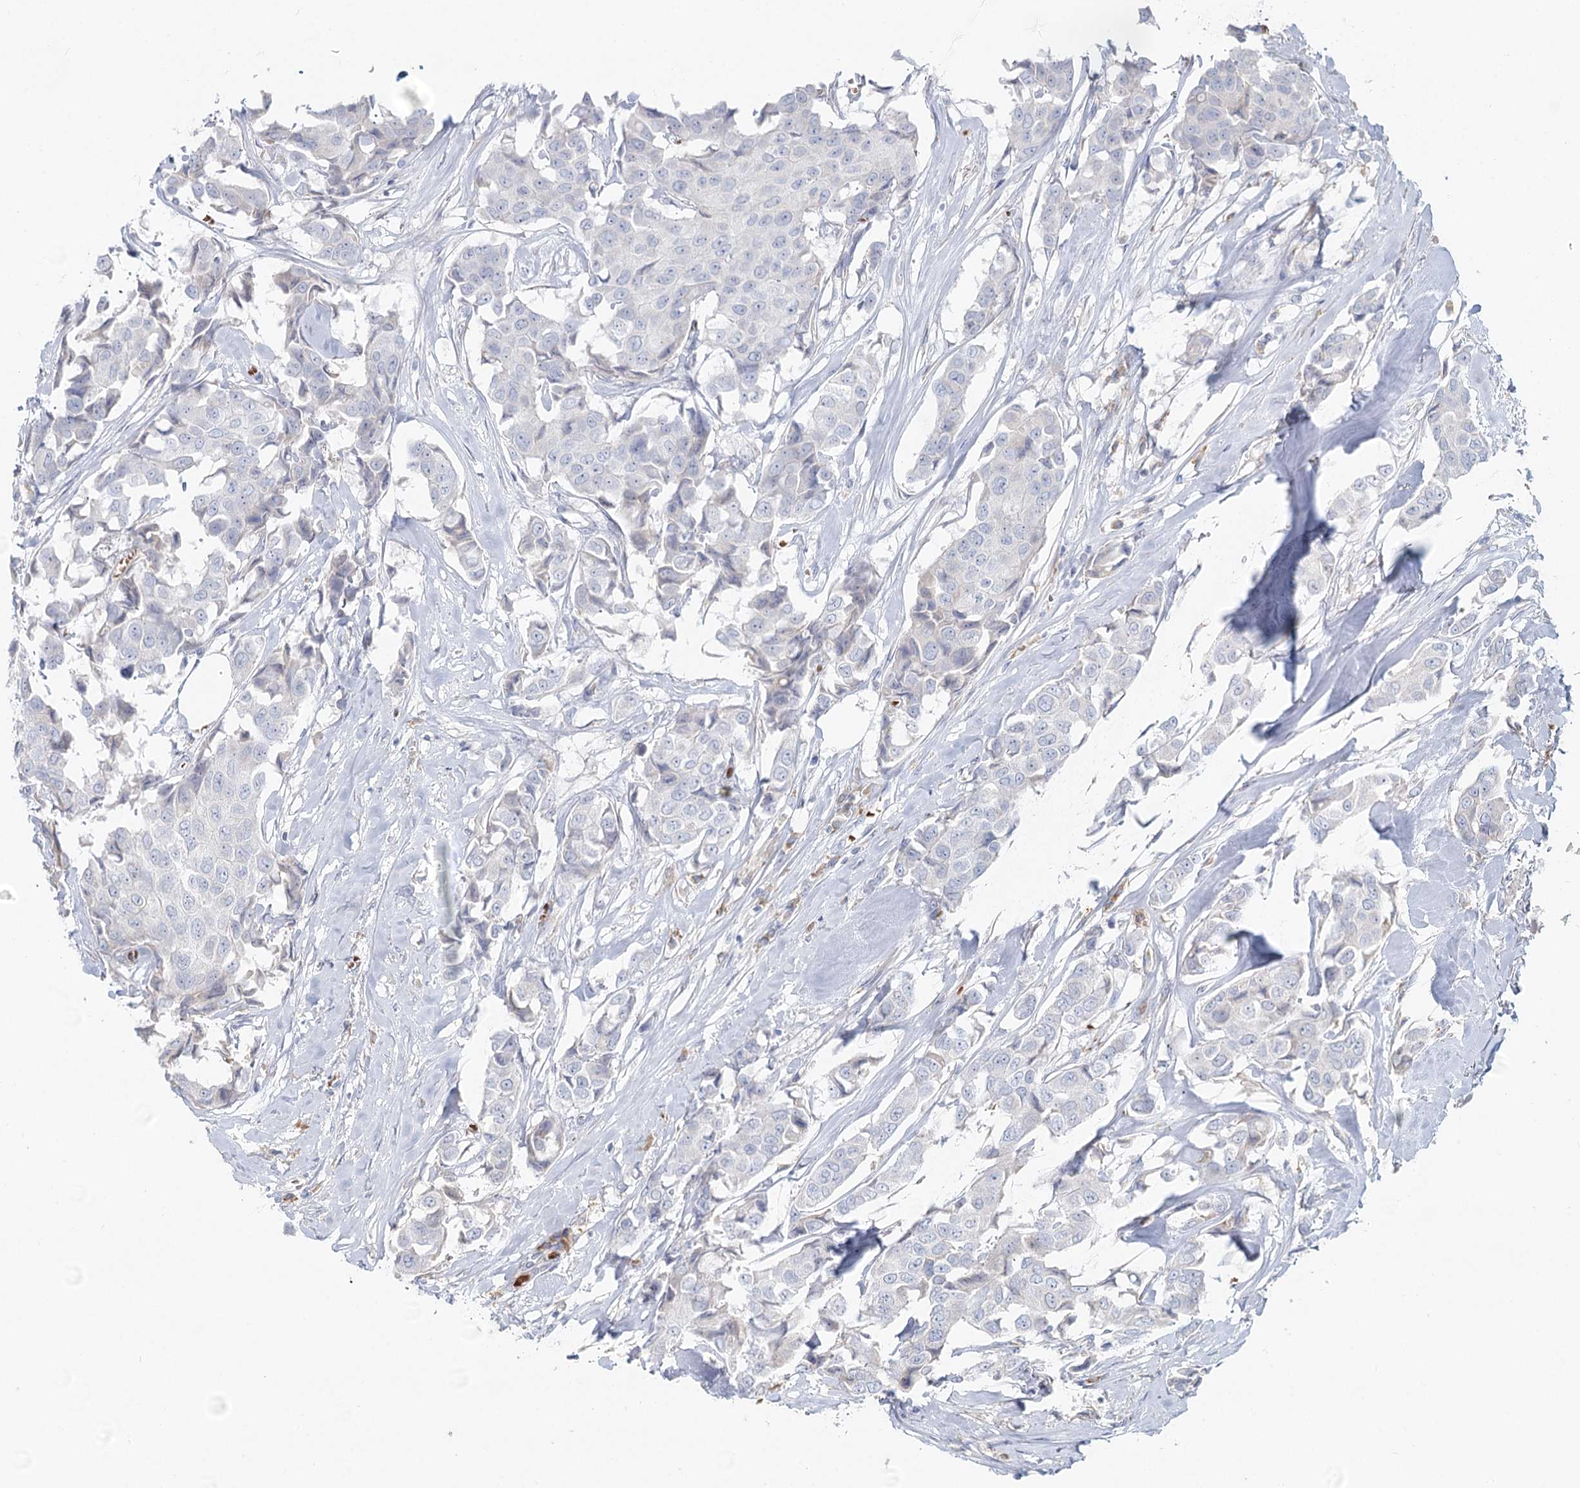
{"staining": {"intensity": "negative", "quantity": "none", "location": "none"}, "tissue": "breast cancer", "cell_type": "Tumor cells", "image_type": "cancer", "snomed": [{"axis": "morphology", "description": "Duct carcinoma"}, {"axis": "topography", "description": "Breast"}], "caption": "High power microscopy photomicrograph of an IHC photomicrograph of breast cancer (intraductal carcinoma), revealing no significant staining in tumor cells.", "gene": "ANKRD16", "patient": {"sex": "female", "age": 80}}